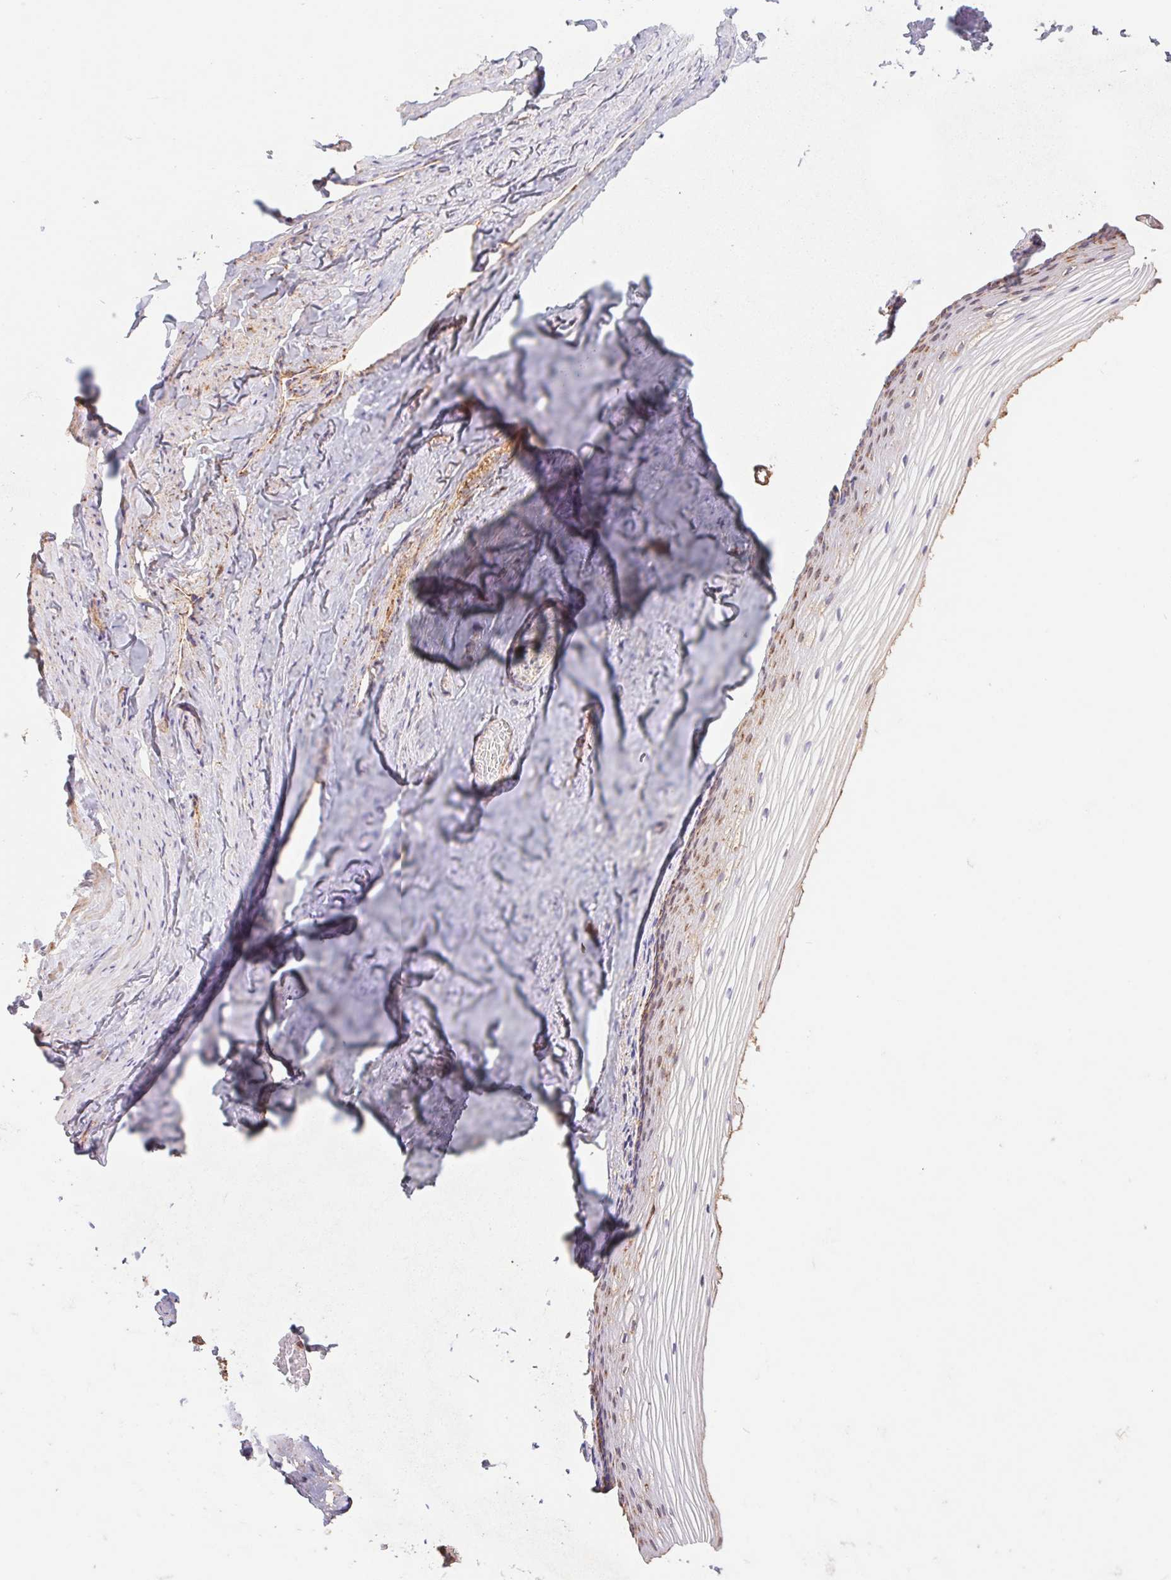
{"staining": {"intensity": "moderate", "quantity": "25%-75%", "location": "cytoplasmic/membranous"}, "tissue": "vagina", "cell_type": "Squamous epithelial cells", "image_type": "normal", "snomed": [{"axis": "morphology", "description": "Normal tissue, NOS"}, {"axis": "topography", "description": "Vagina"}], "caption": "Vagina stained for a protein reveals moderate cytoplasmic/membranous positivity in squamous epithelial cells. (DAB (3,3'-diaminobenzidine) IHC, brown staining for protein, blue staining for nuclei).", "gene": "URM1", "patient": {"sex": "female", "age": 52}}